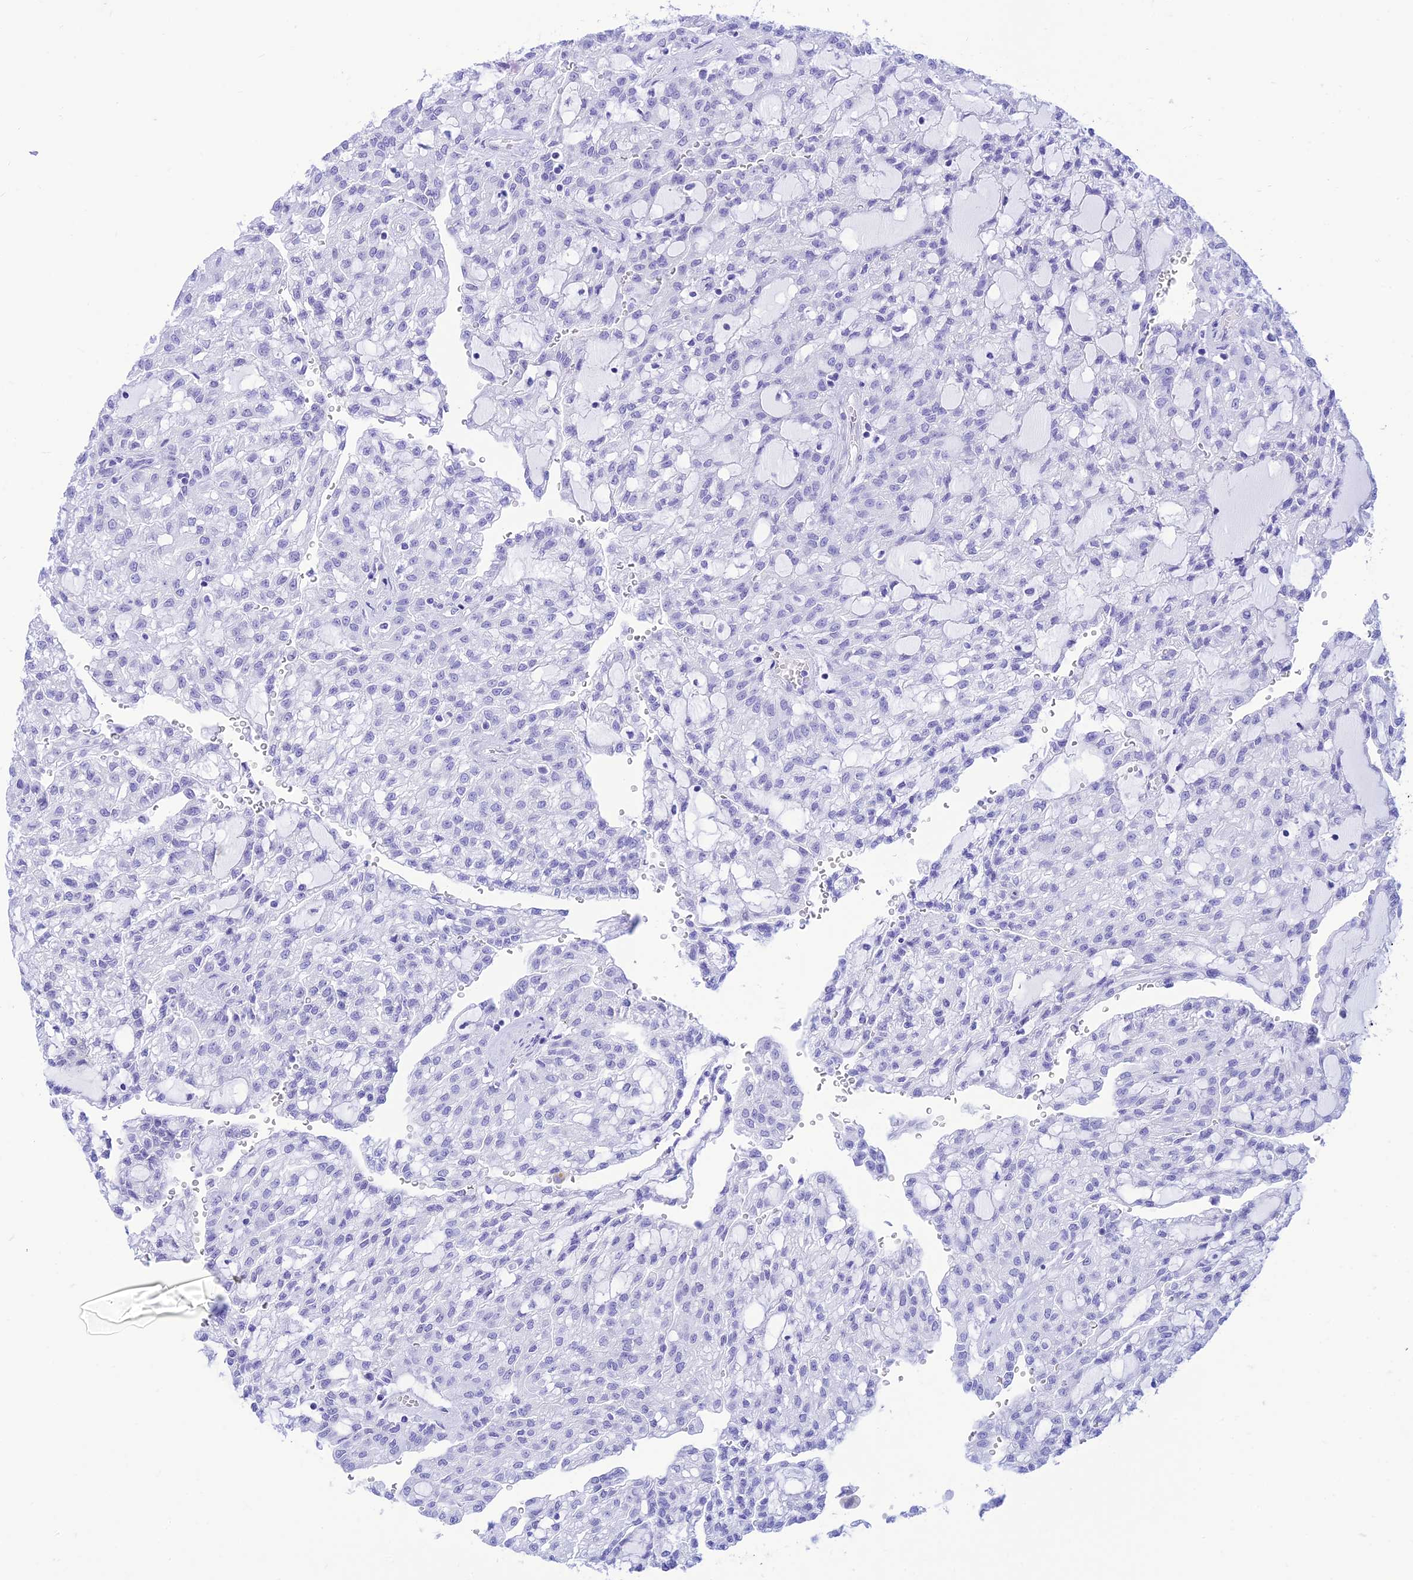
{"staining": {"intensity": "negative", "quantity": "none", "location": "none"}, "tissue": "renal cancer", "cell_type": "Tumor cells", "image_type": "cancer", "snomed": [{"axis": "morphology", "description": "Adenocarcinoma, NOS"}, {"axis": "topography", "description": "Kidney"}], "caption": "Tumor cells show no significant protein expression in renal cancer. (Brightfield microscopy of DAB immunohistochemistry at high magnification).", "gene": "PRNP", "patient": {"sex": "male", "age": 63}}